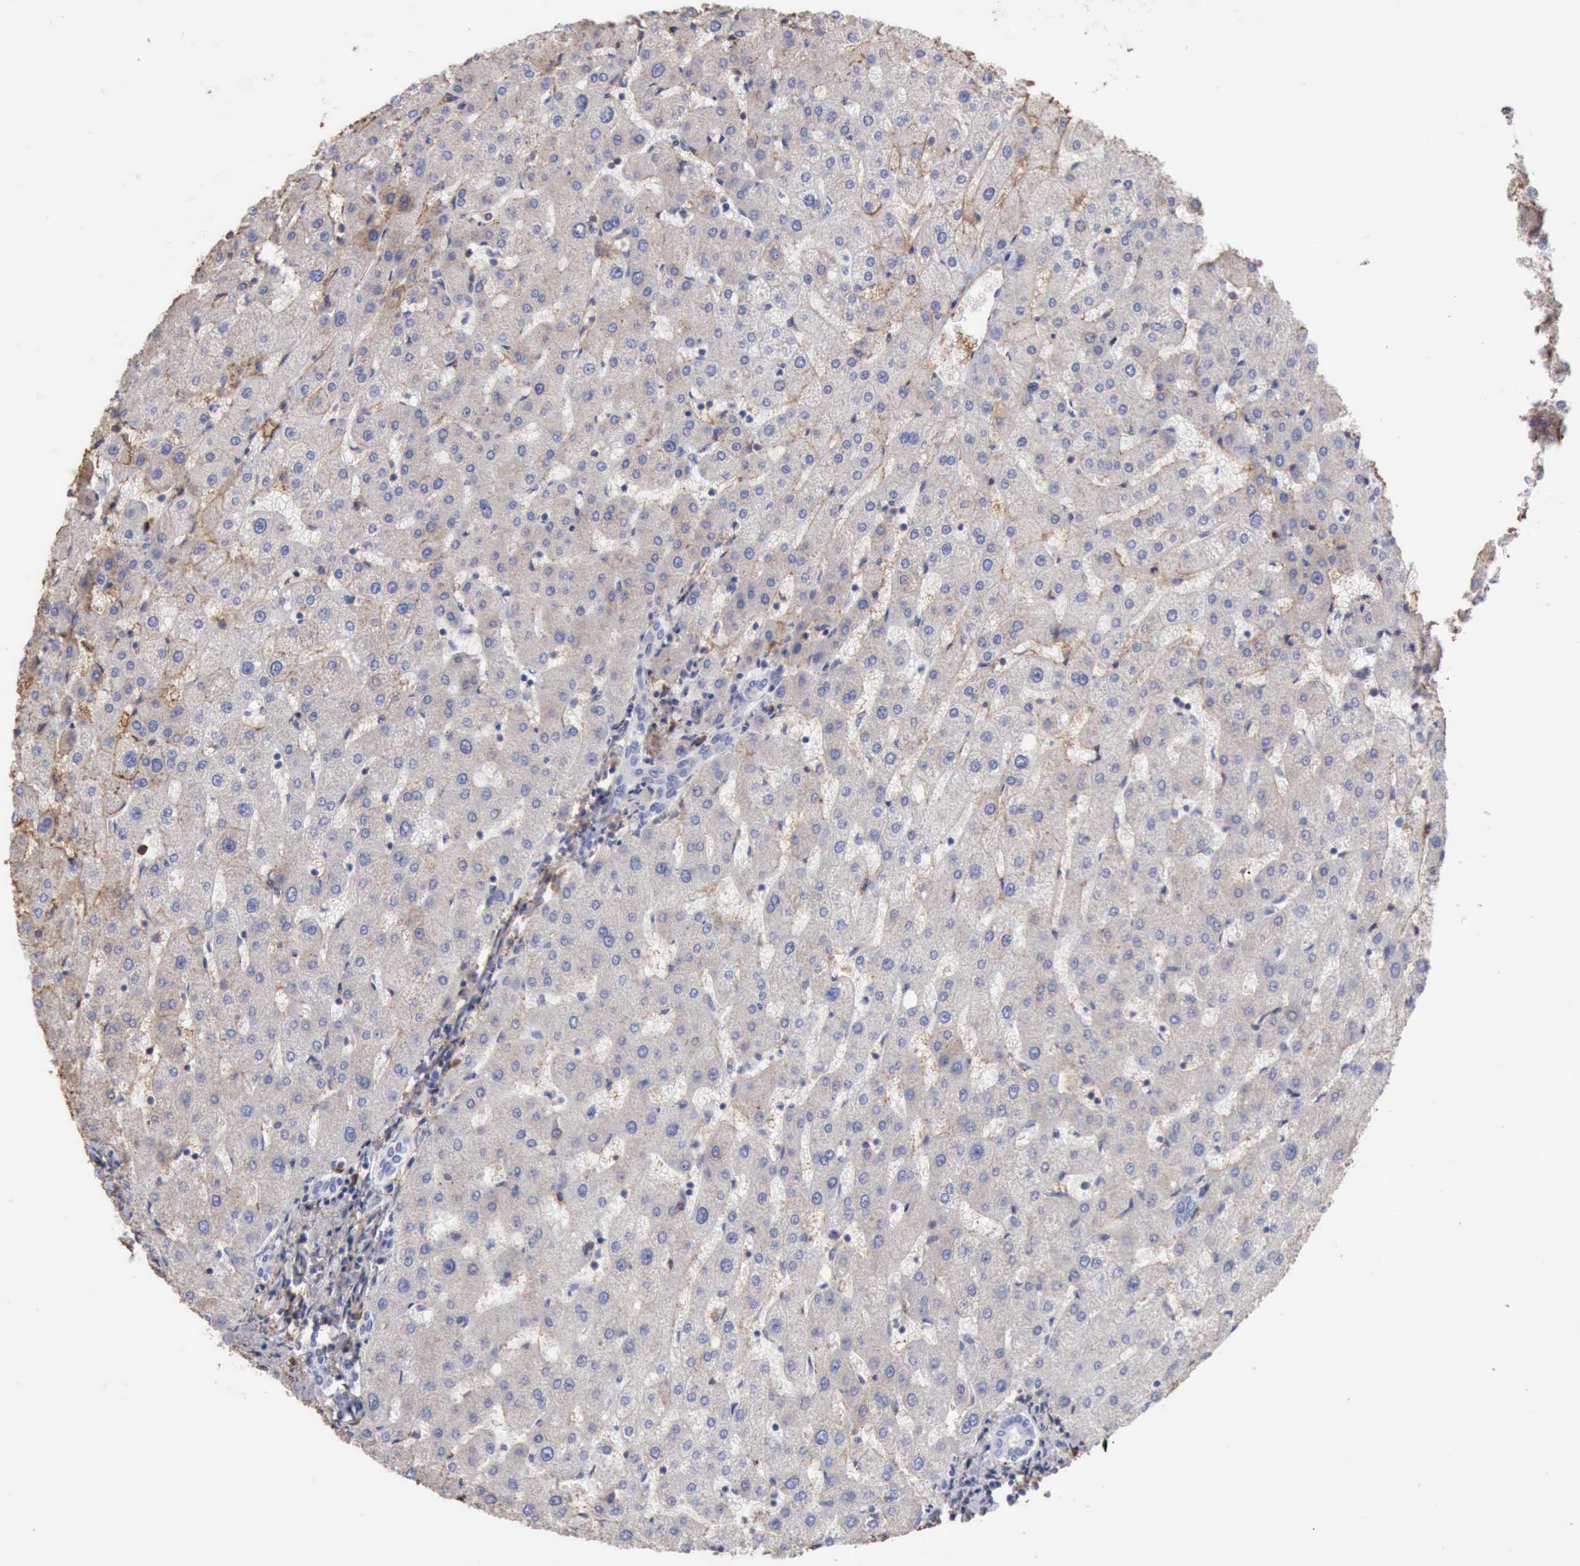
{"staining": {"intensity": "negative", "quantity": "none", "location": "none"}, "tissue": "liver", "cell_type": "Cholangiocytes", "image_type": "normal", "snomed": [{"axis": "morphology", "description": "Normal tissue, NOS"}, {"axis": "topography", "description": "Liver"}], "caption": "DAB (3,3'-diaminobenzidine) immunohistochemical staining of unremarkable liver demonstrates no significant staining in cholangiocytes. (Immunohistochemistry (ihc), brightfield microscopy, high magnification).", "gene": "GPR101", "patient": {"sex": "male", "age": 67}}